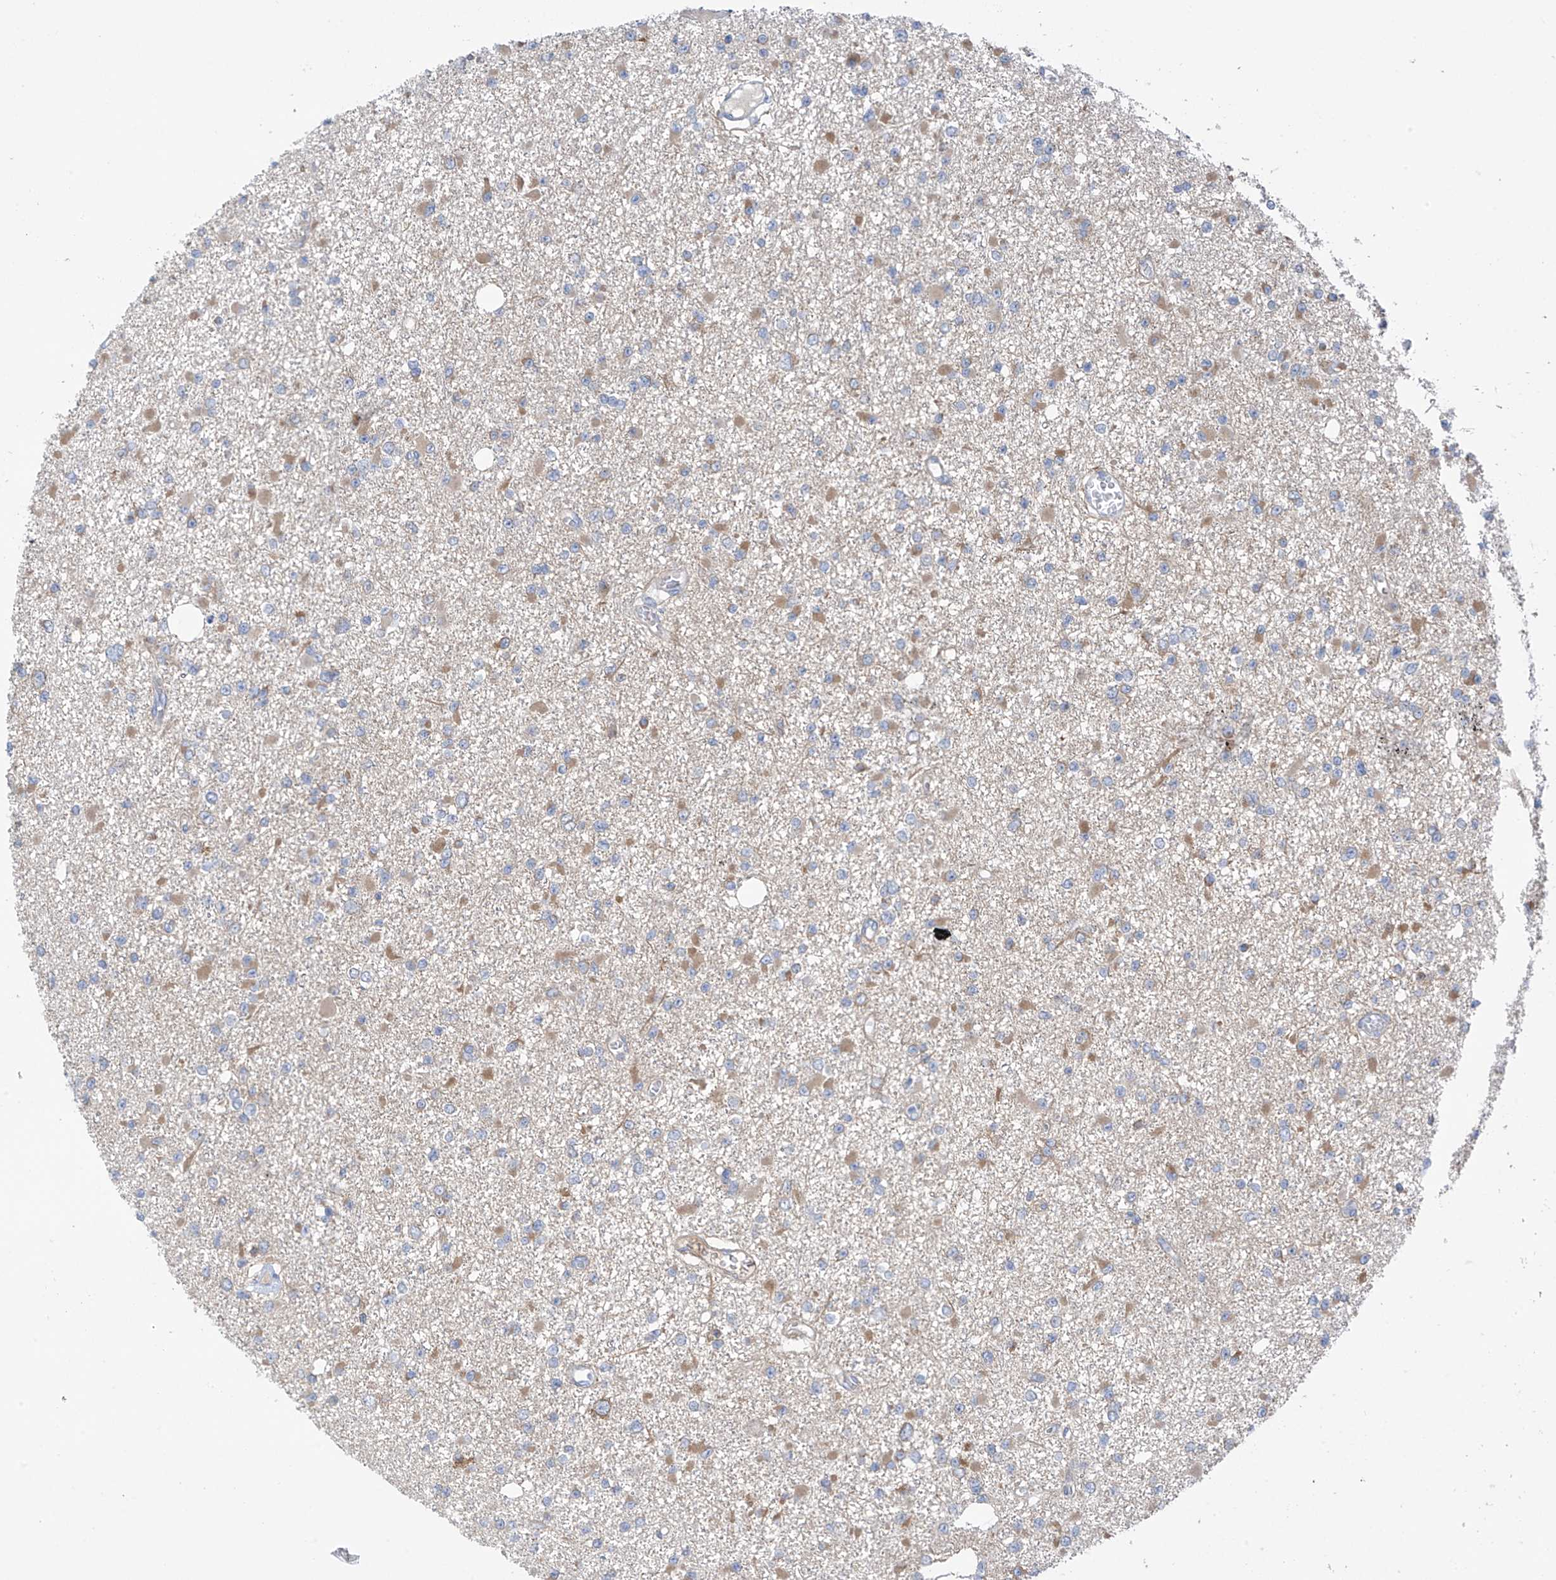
{"staining": {"intensity": "weak", "quantity": "<25%", "location": "cytoplasmic/membranous"}, "tissue": "glioma", "cell_type": "Tumor cells", "image_type": "cancer", "snomed": [{"axis": "morphology", "description": "Glioma, malignant, Low grade"}, {"axis": "topography", "description": "Brain"}], "caption": "IHC of human malignant glioma (low-grade) demonstrates no expression in tumor cells.", "gene": "REPS1", "patient": {"sex": "female", "age": 22}}